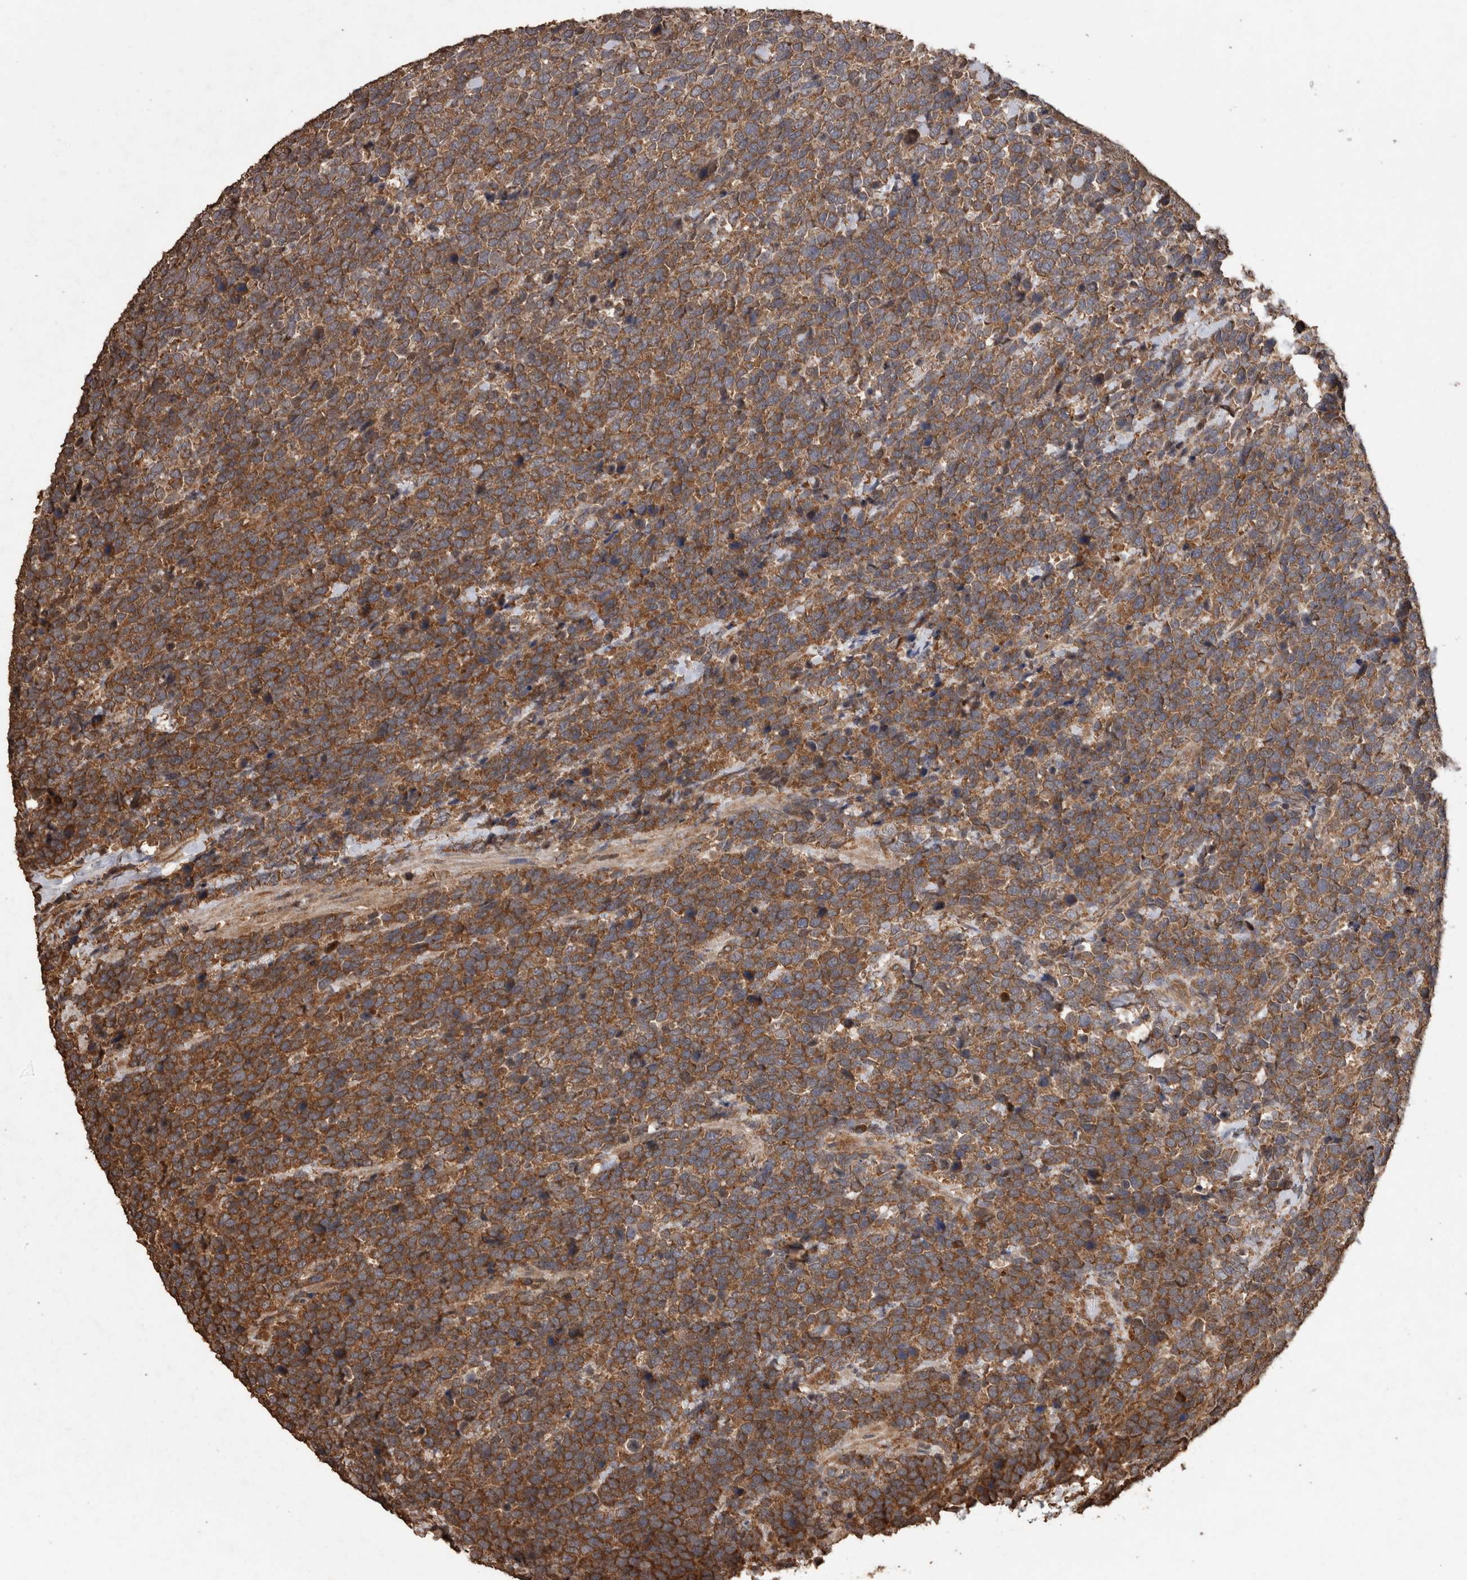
{"staining": {"intensity": "strong", "quantity": ">75%", "location": "cytoplasmic/membranous"}, "tissue": "urothelial cancer", "cell_type": "Tumor cells", "image_type": "cancer", "snomed": [{"axis": "morphology", "description": "Urothelial carcinoma, High grade"}, {"axis": "topography", "description": "Urinary bladder"}], "caption": "A brown stain shows strong cytoplasmic/membranous expression of a protein in urothelial cancer tumor cells. (DAB (3,3'-diaminobenzidine) = brown stain, brightfield microscopy at high magnification).", "gene": "PINK1", "patient": {"sex": "female", "age": 82}}